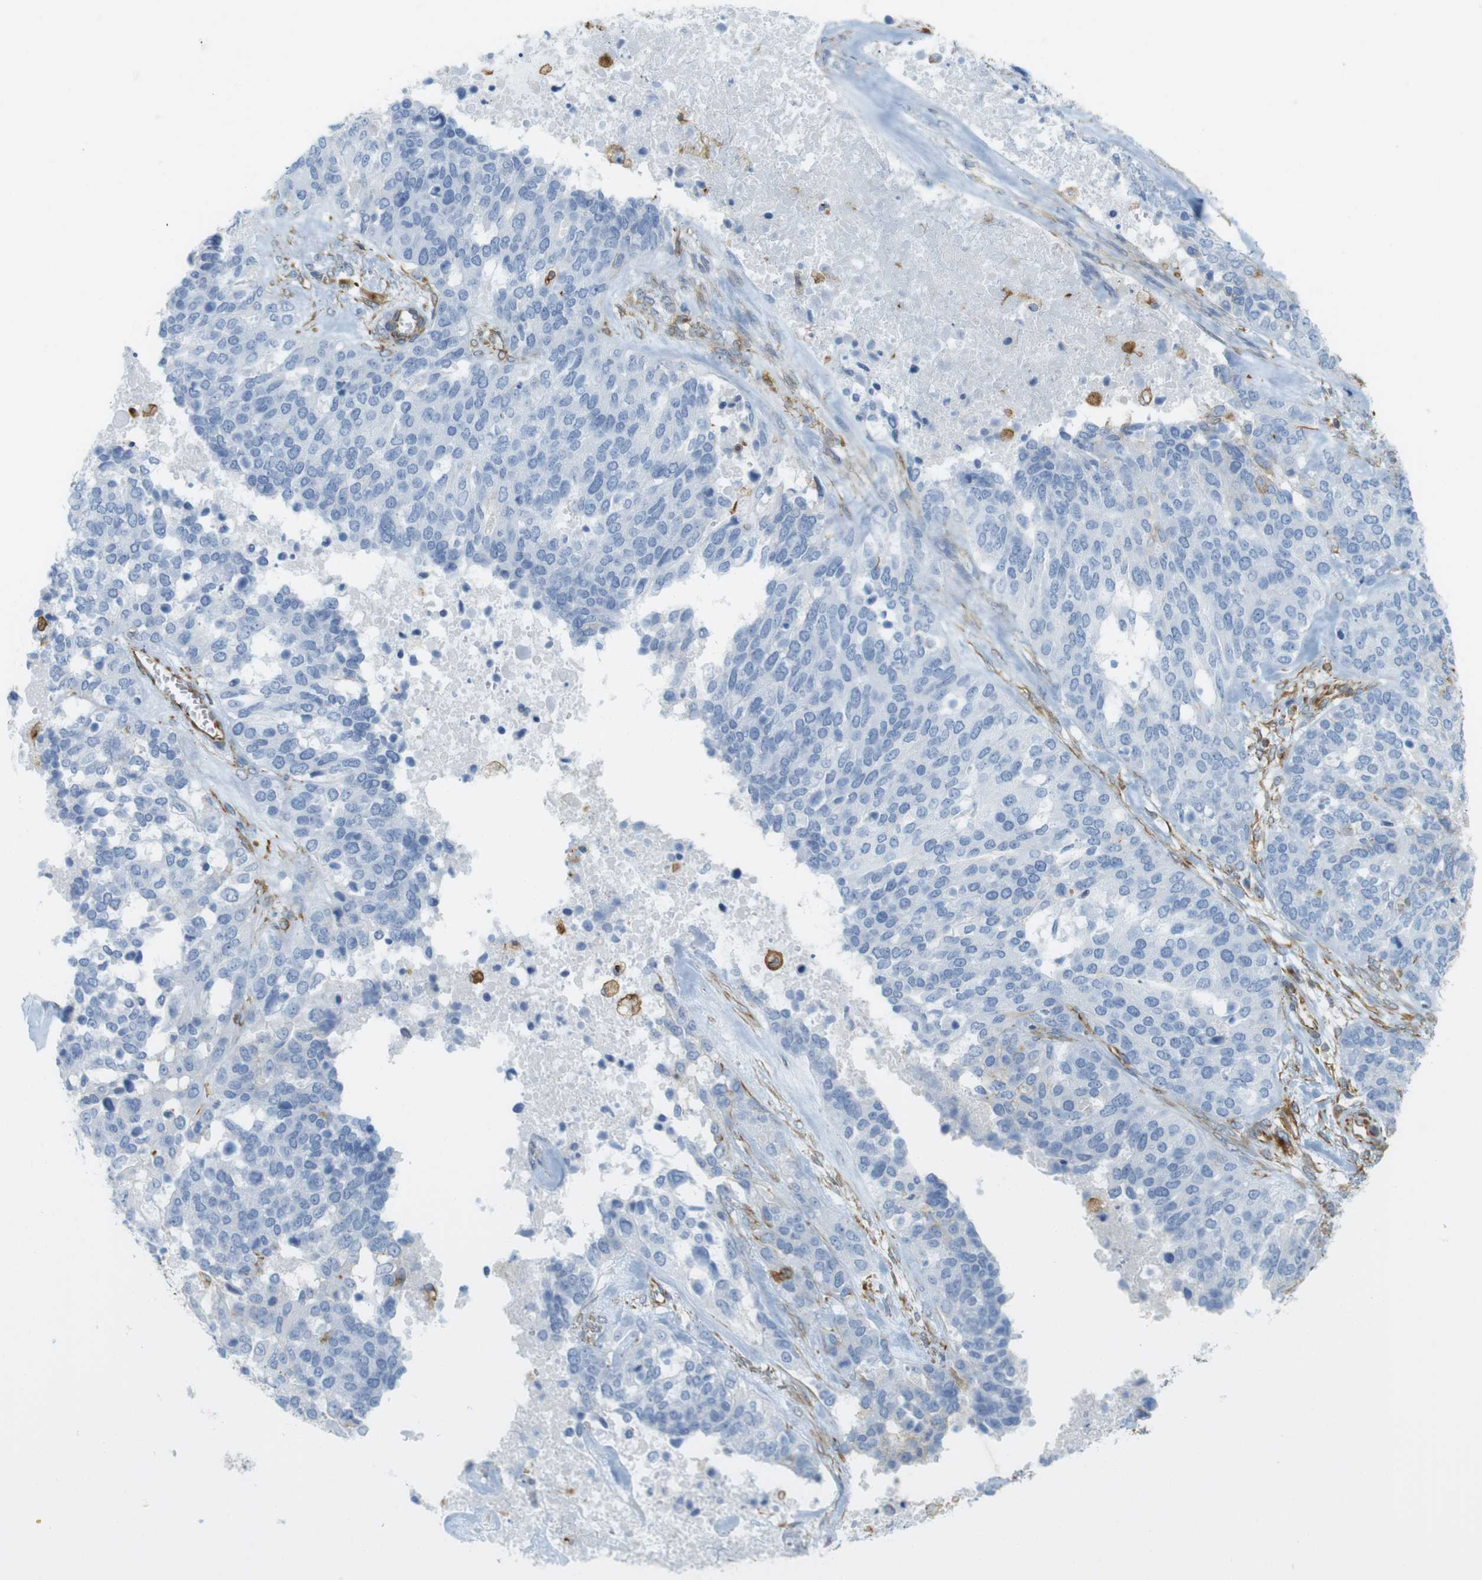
{"staining": {"intensity": "negative", "quantity": "none", "location": "none"}, "tissue": "ovarian cancer", "cell_type": "Tumor cells", "image_type": "cancer", "snomed": [{"axis": "morphology", "description": "Cystadenocarcinoma, serous, NOS"}, {"axis": "topography", "description": "Ovary"}], "caption": "Micrograph shows no significant protein expression in tumor cells of ovarian serous cystadenocarcinoma.", "gene": "MS4A10", "patient": {"sex": "female", "age": 44}}